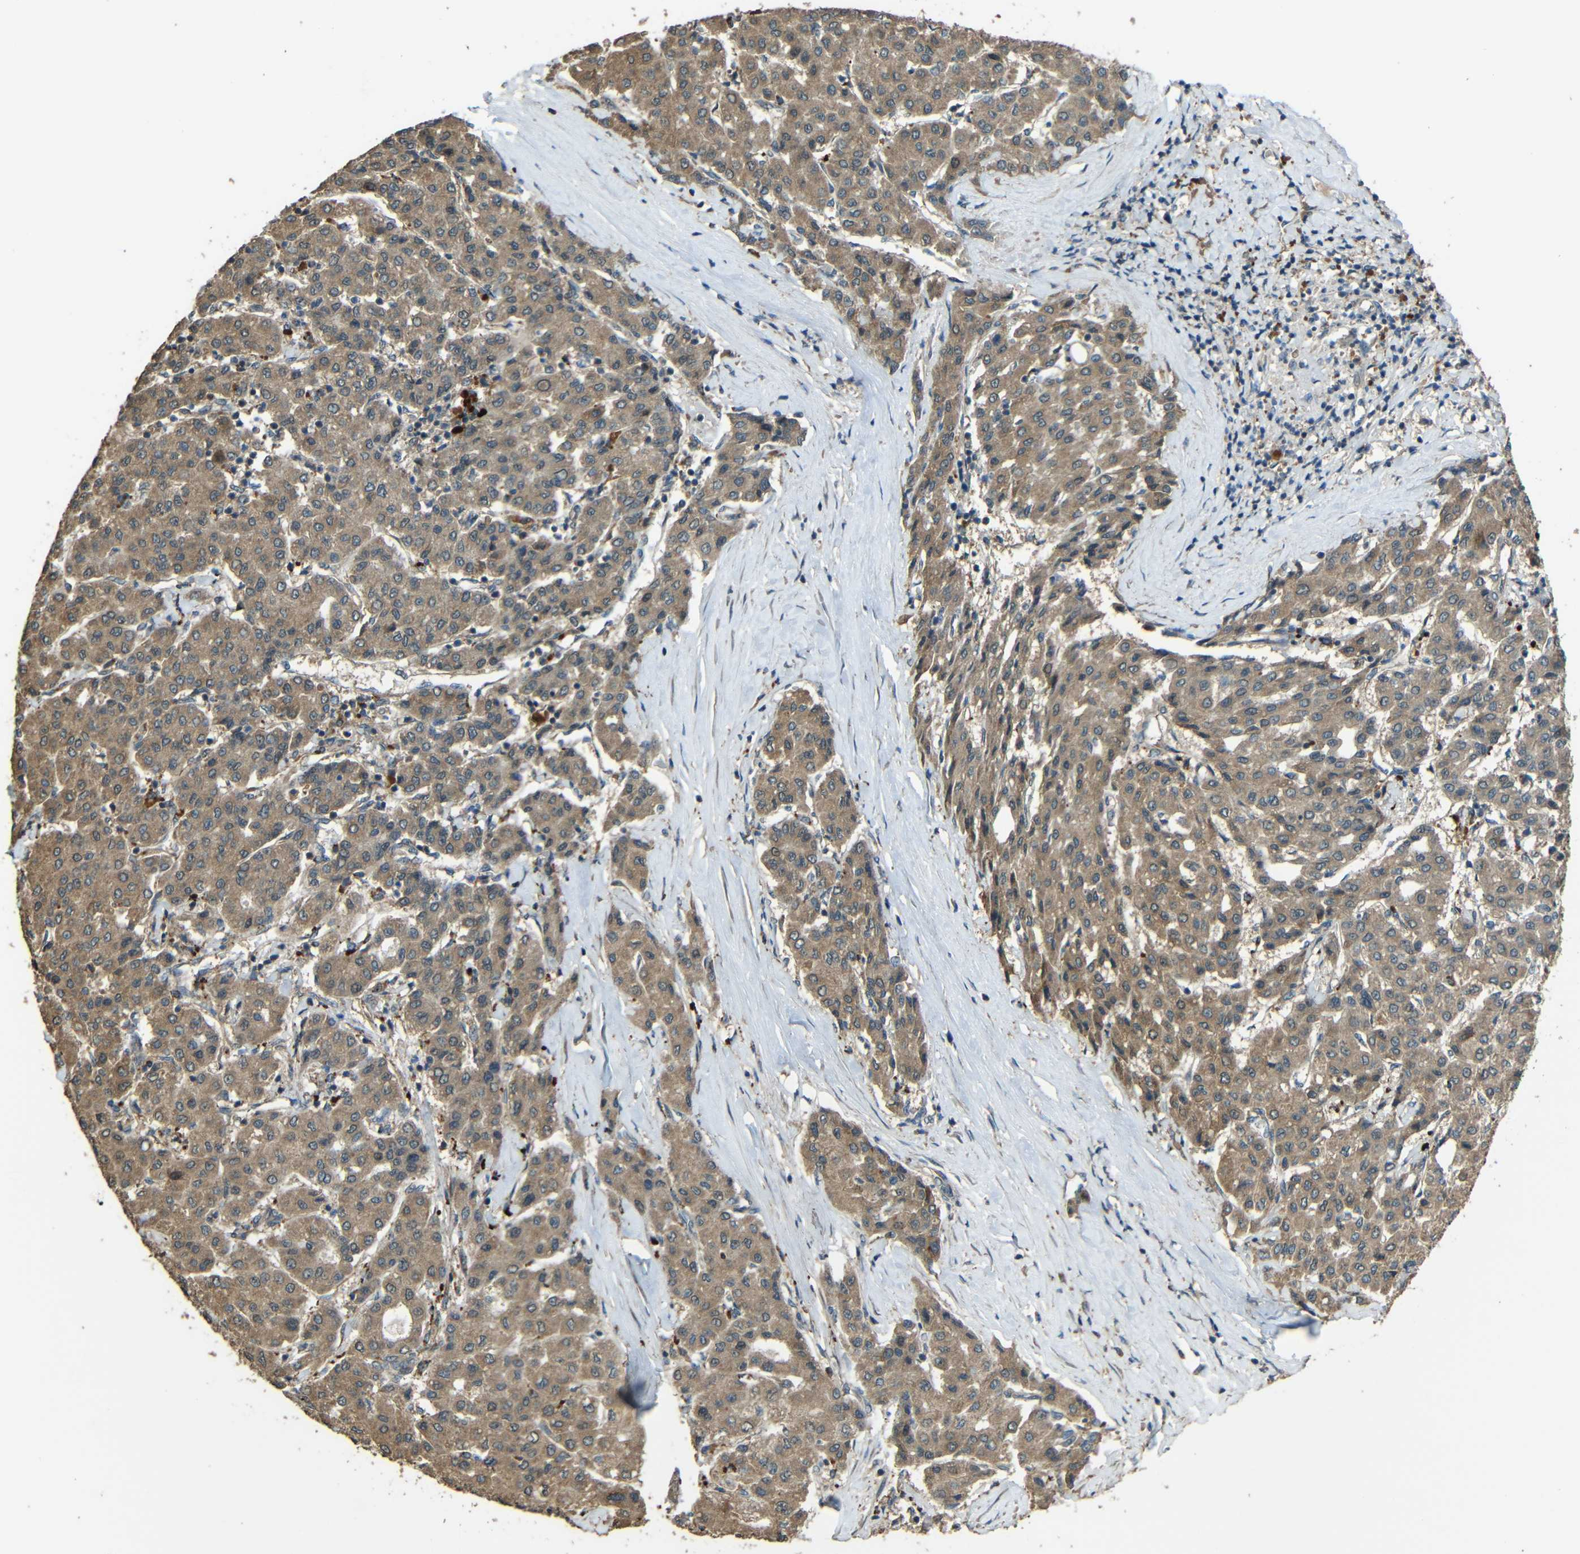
{"staining": {"intensity": "moderate", "quantity": ">75%", "location": "cytoplasmic/membranous"}, "tissue": "liver cancer", "cell_type": "Tumor cells", "image_type": "cancer", "snomed": [{"axis": "morphology", "description": "Carcinoma, Hepatocellular, NOS"}, {"axis": "topography", "description": "Liver"}], "caption": "Liver hepatocellular carcinoma was stained to show a protein in brown. There is medium levels of moderate cytoplasmic/membranous positivity in approximately >75% of tumor cells.", "gene": "ACACA", "patient": {"sex": "male", "age": 65}}